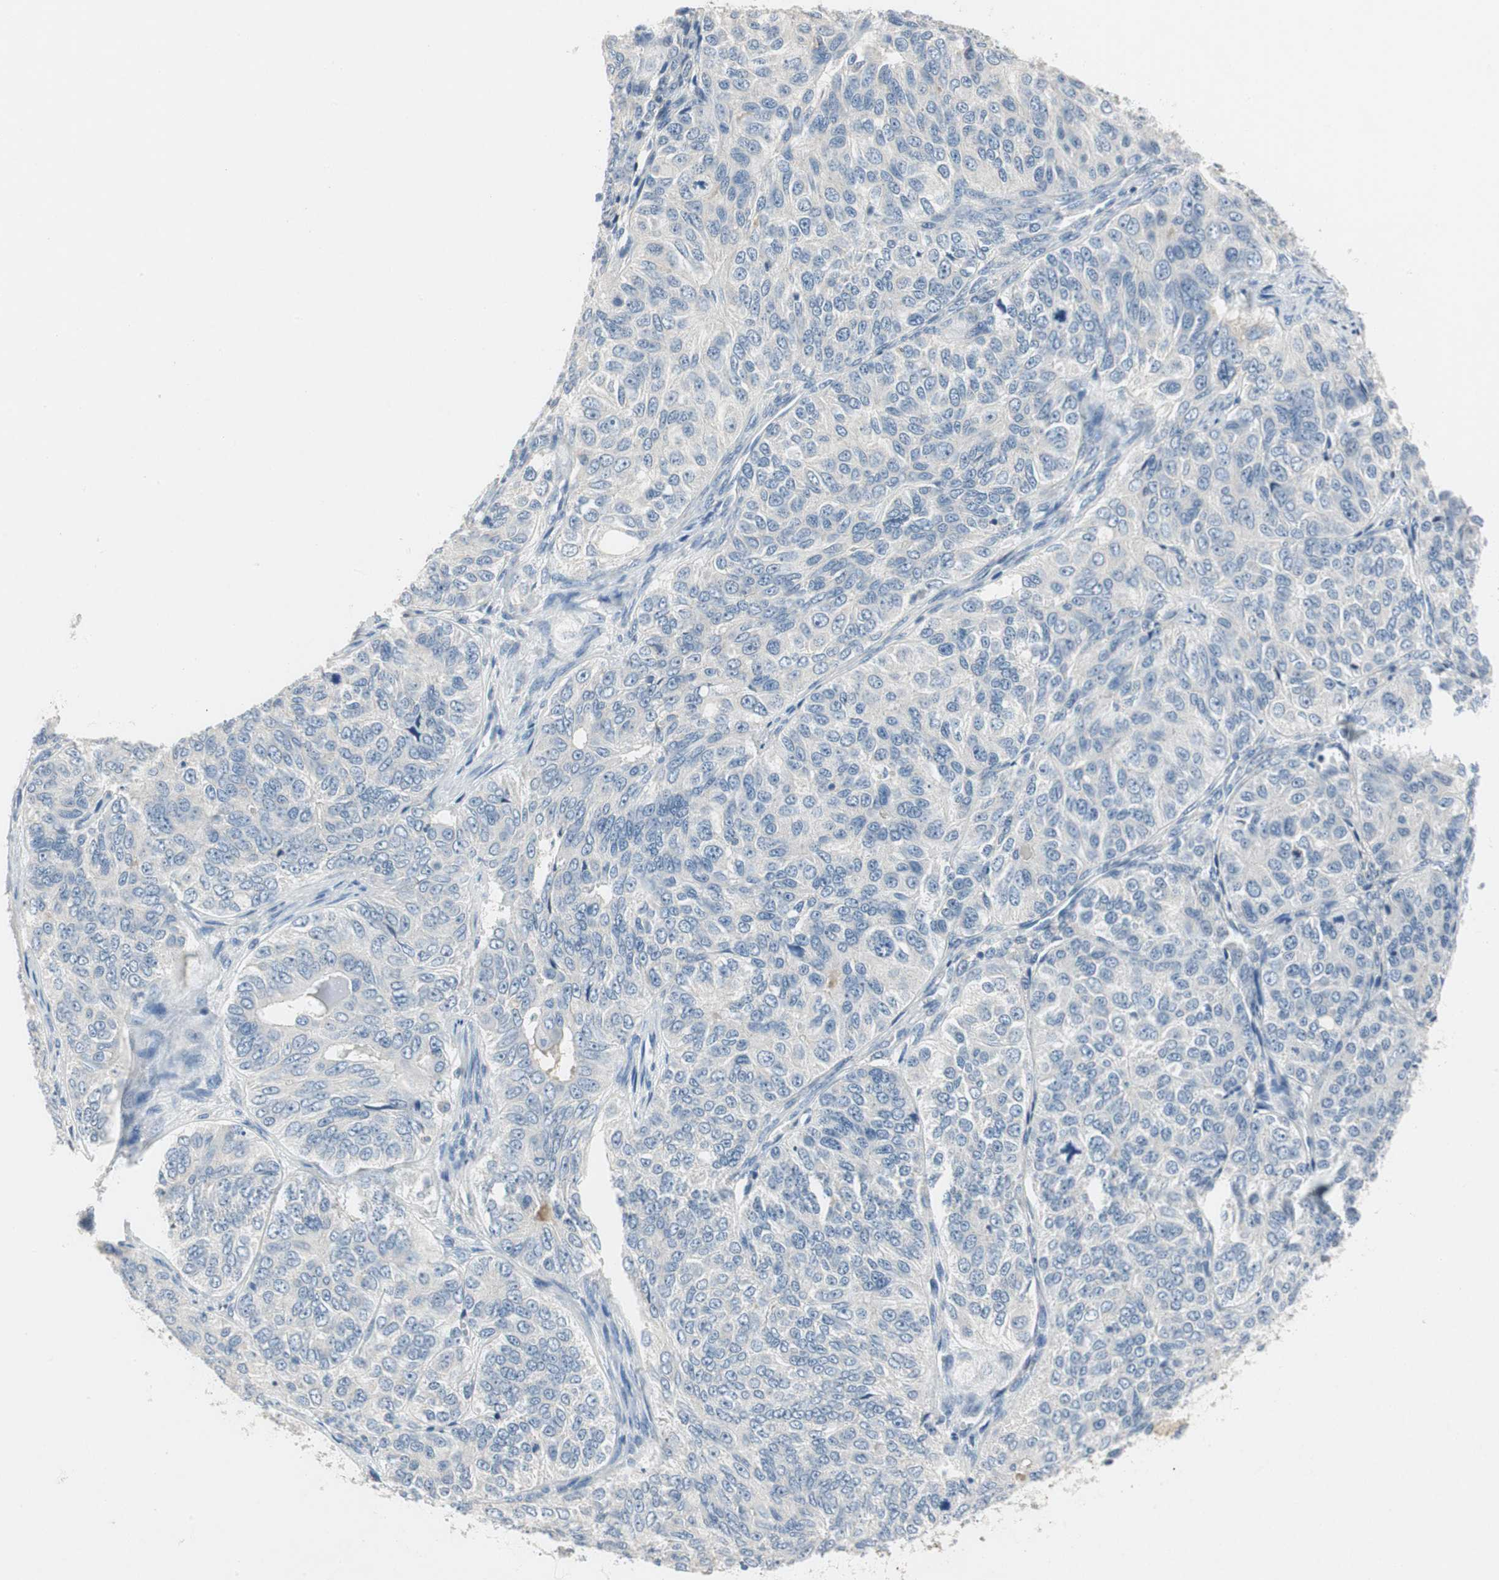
{"staining": {"intensity": "negative", "quantity": "none", "location": "none"}, "tissue": "ovarian cancer", "cell_type": "Tumor cells", "image_type": "cancer", "snomed": [{"axis": "morphology", "description": "Carcinoma, endometroid"}, {"axis": "topography", "description": "Ovary"}], "caption": "Ovarian cancer (endometroid carcinoma) stained for a protein using IHC displays no expression tumor cells.", "gene": "CPA3", "patient": {"sex": "female", "age": 51}}